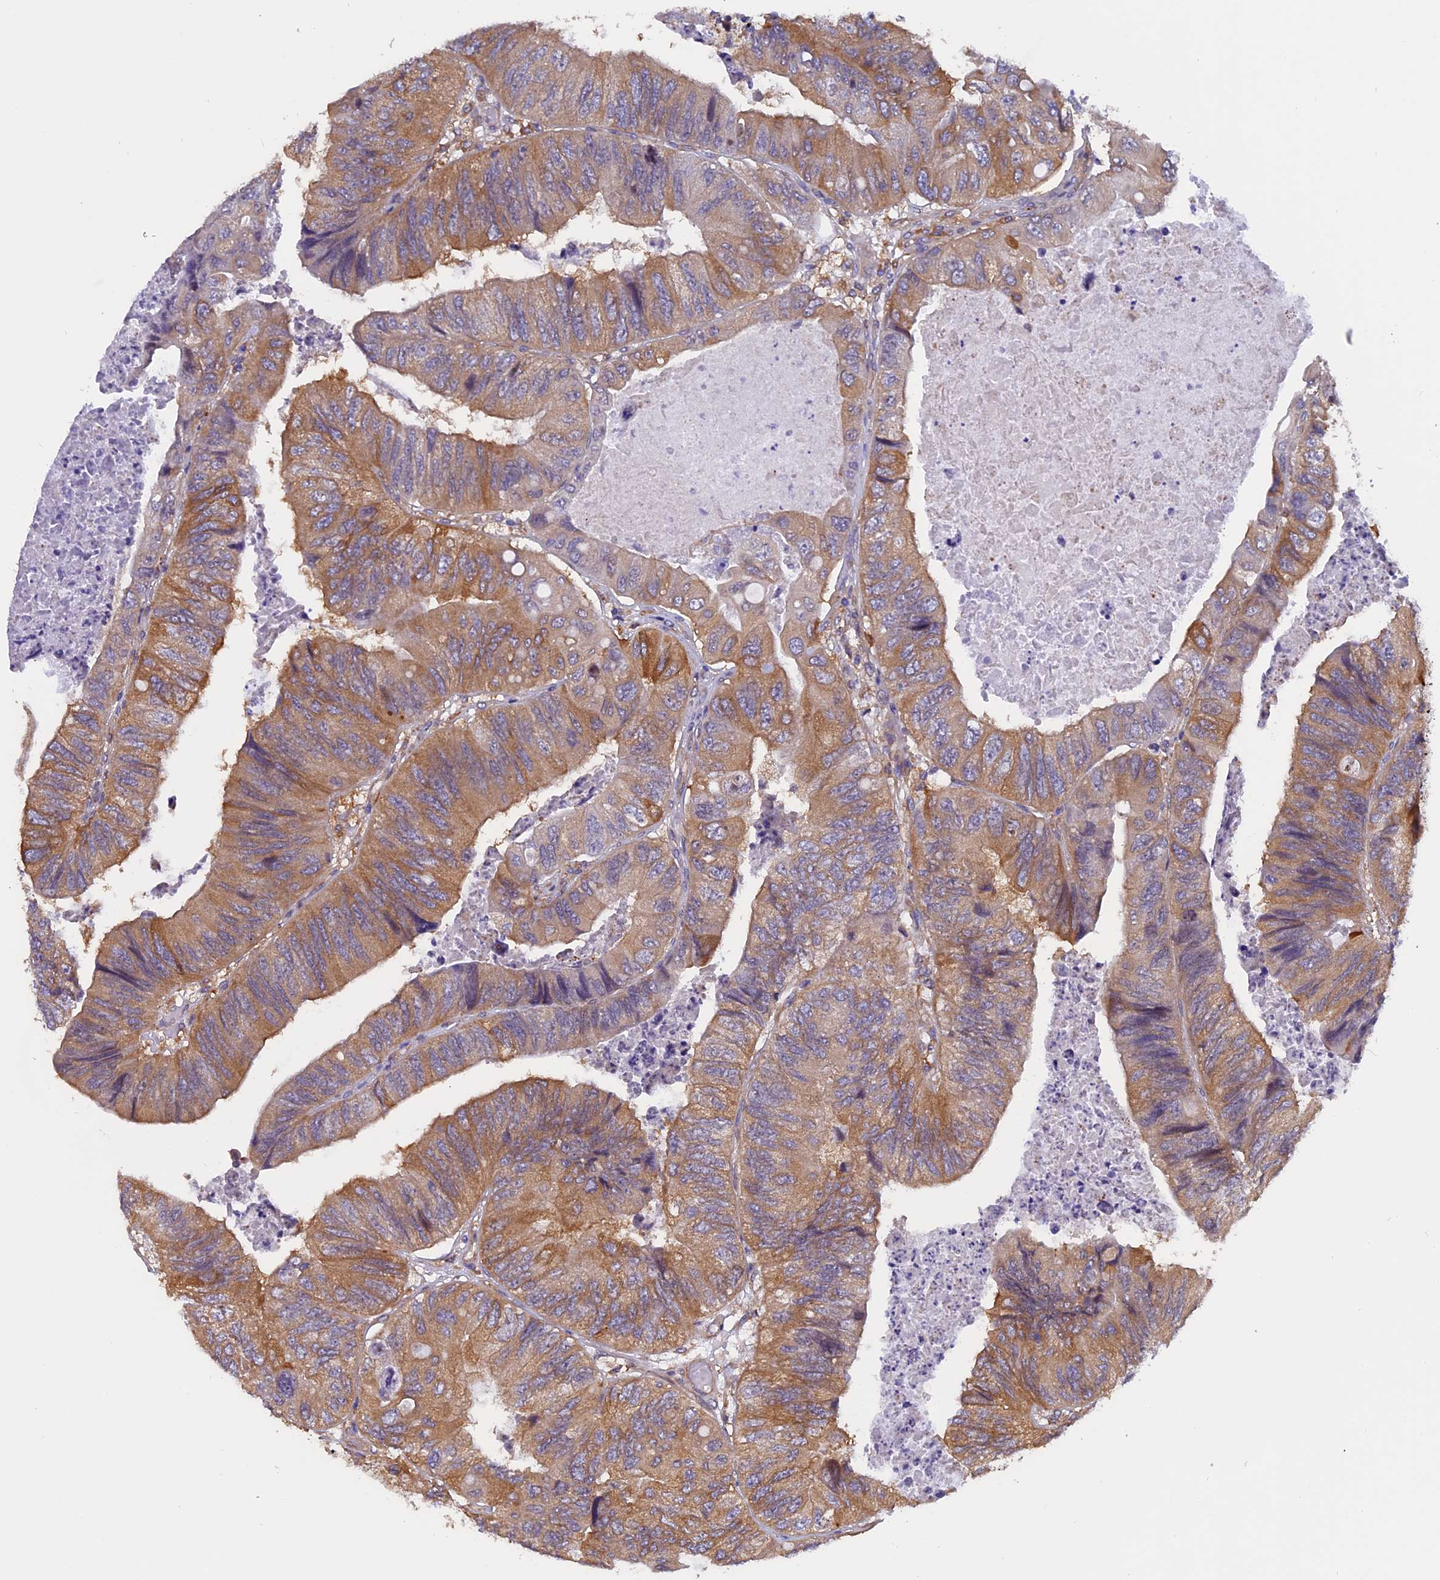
{"staining": {"intensity": "moderate", "quantity": ">75%", "location": "cytoplasmic/membranous"}, "tissue": "colorectal cancer", "cell_type": "Tumor cells", "image_type": "cancer", "snomed": [{"axis": "morphology", "description": "Adenocarcinoma, NOS"}, {"axis": "topography", "description": "Rectum"}], "caption": "Immunohistochemical staining of colorectal adenocarcinoma reveals moderate cytoplasmic/membranous protein positivity in about >75% of tumor cells.", "gene": "EHBP1L1", "patient": {"sex": "male", "age": 63}}